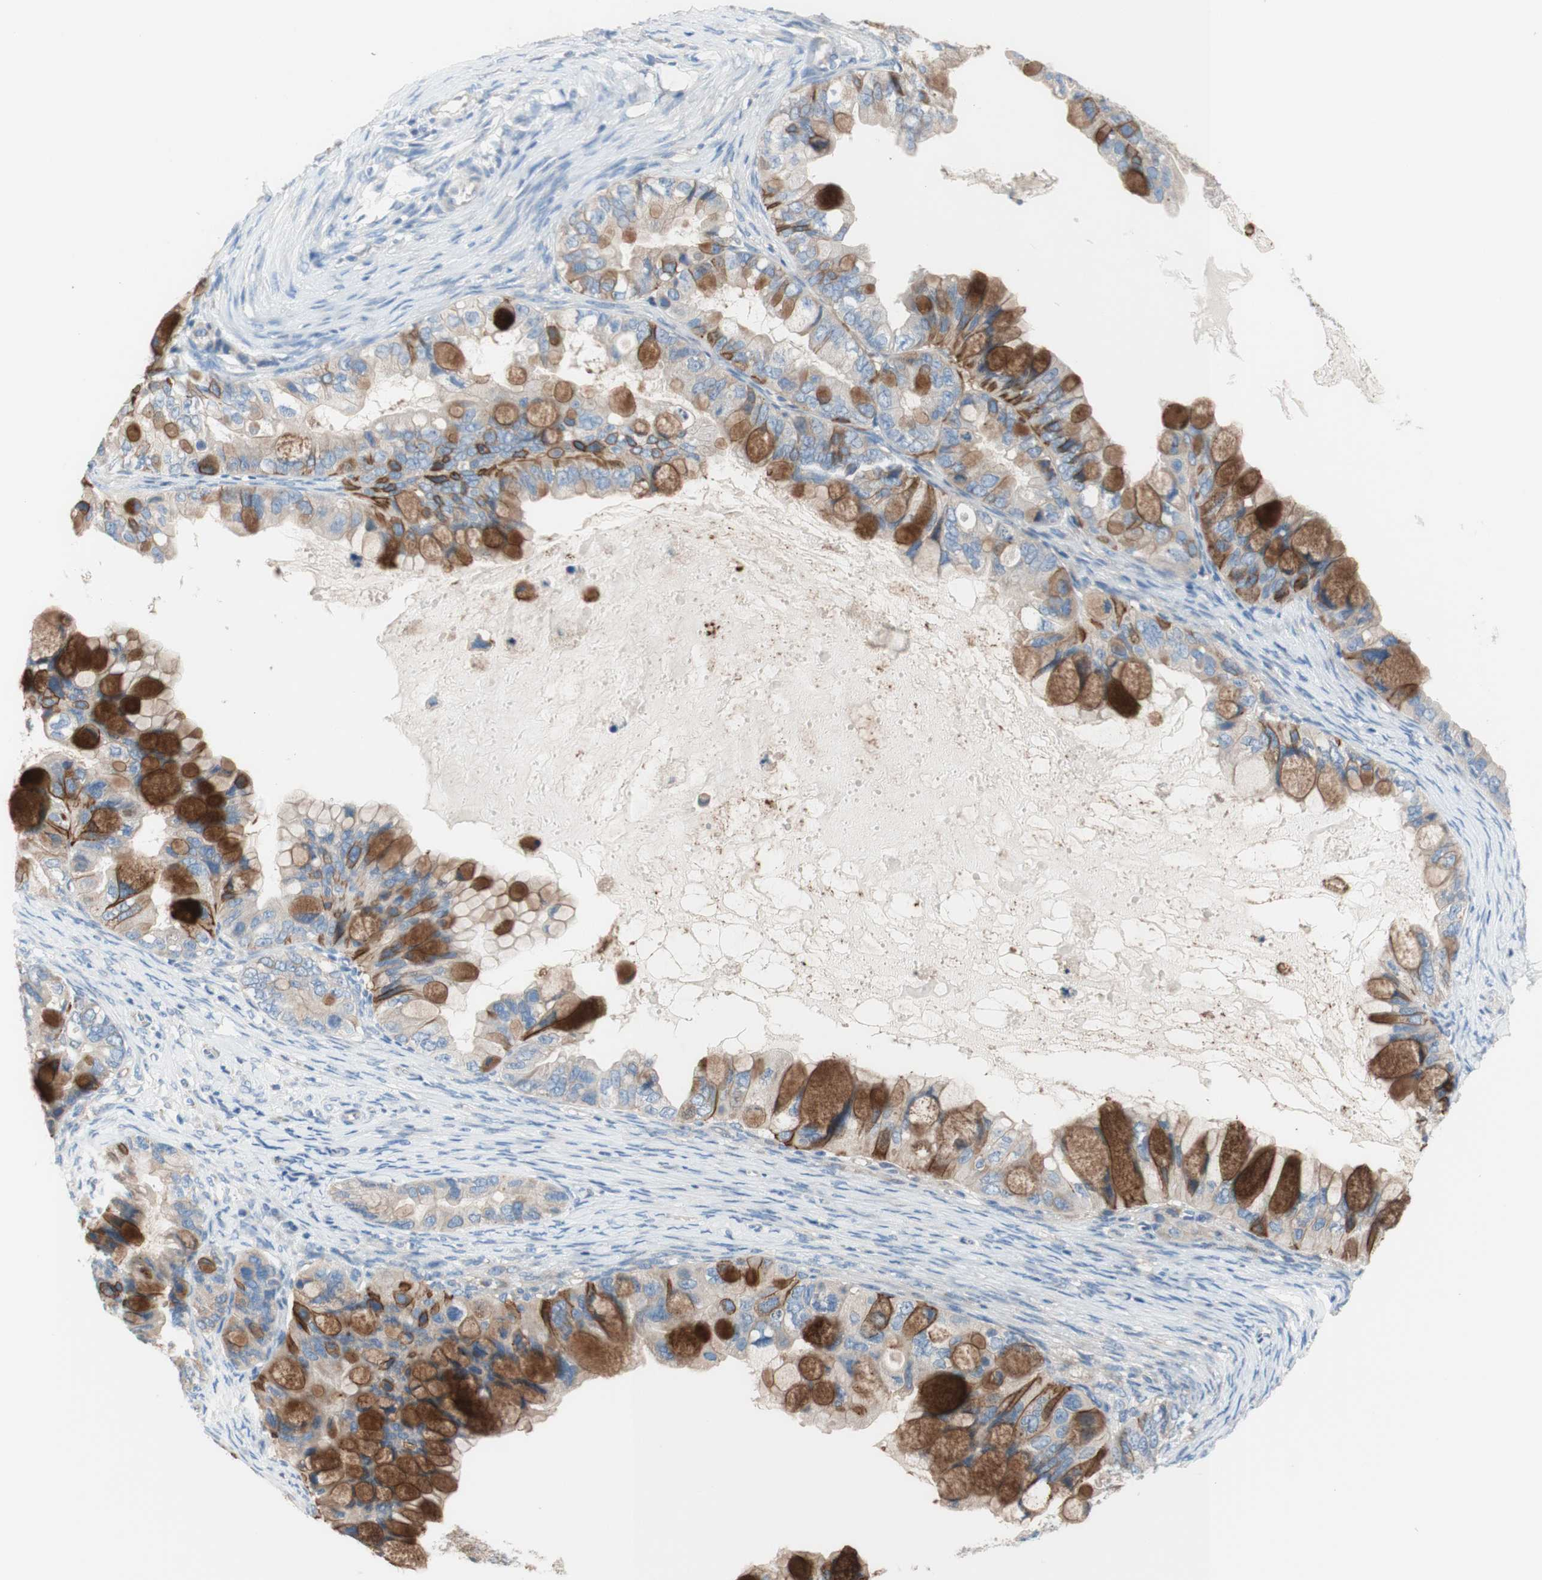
{"staining": {"intensity": "strong", "quantity": "25%-75%", "location": "cytoplasmic/membranous"}, "tissue": "ovarian cancer", "cell_type": "Tumor cells", "image_type": "cancer", "snomed": [{"axis": "morphology", "description": "Cystadenocarcinoma, mucinous, NOS"}, {"axis": "topography", "description": "Ovary"}], "caption": "This photomicrograph displays IHC staining of human mucinous cystadenocarcinoma (ovarian), with high strong cytoplasmic/membranous positivity in about 25%-75% of tumor cells.", "gene": "F3", "patient": {"sex": "female", "age": 80}}